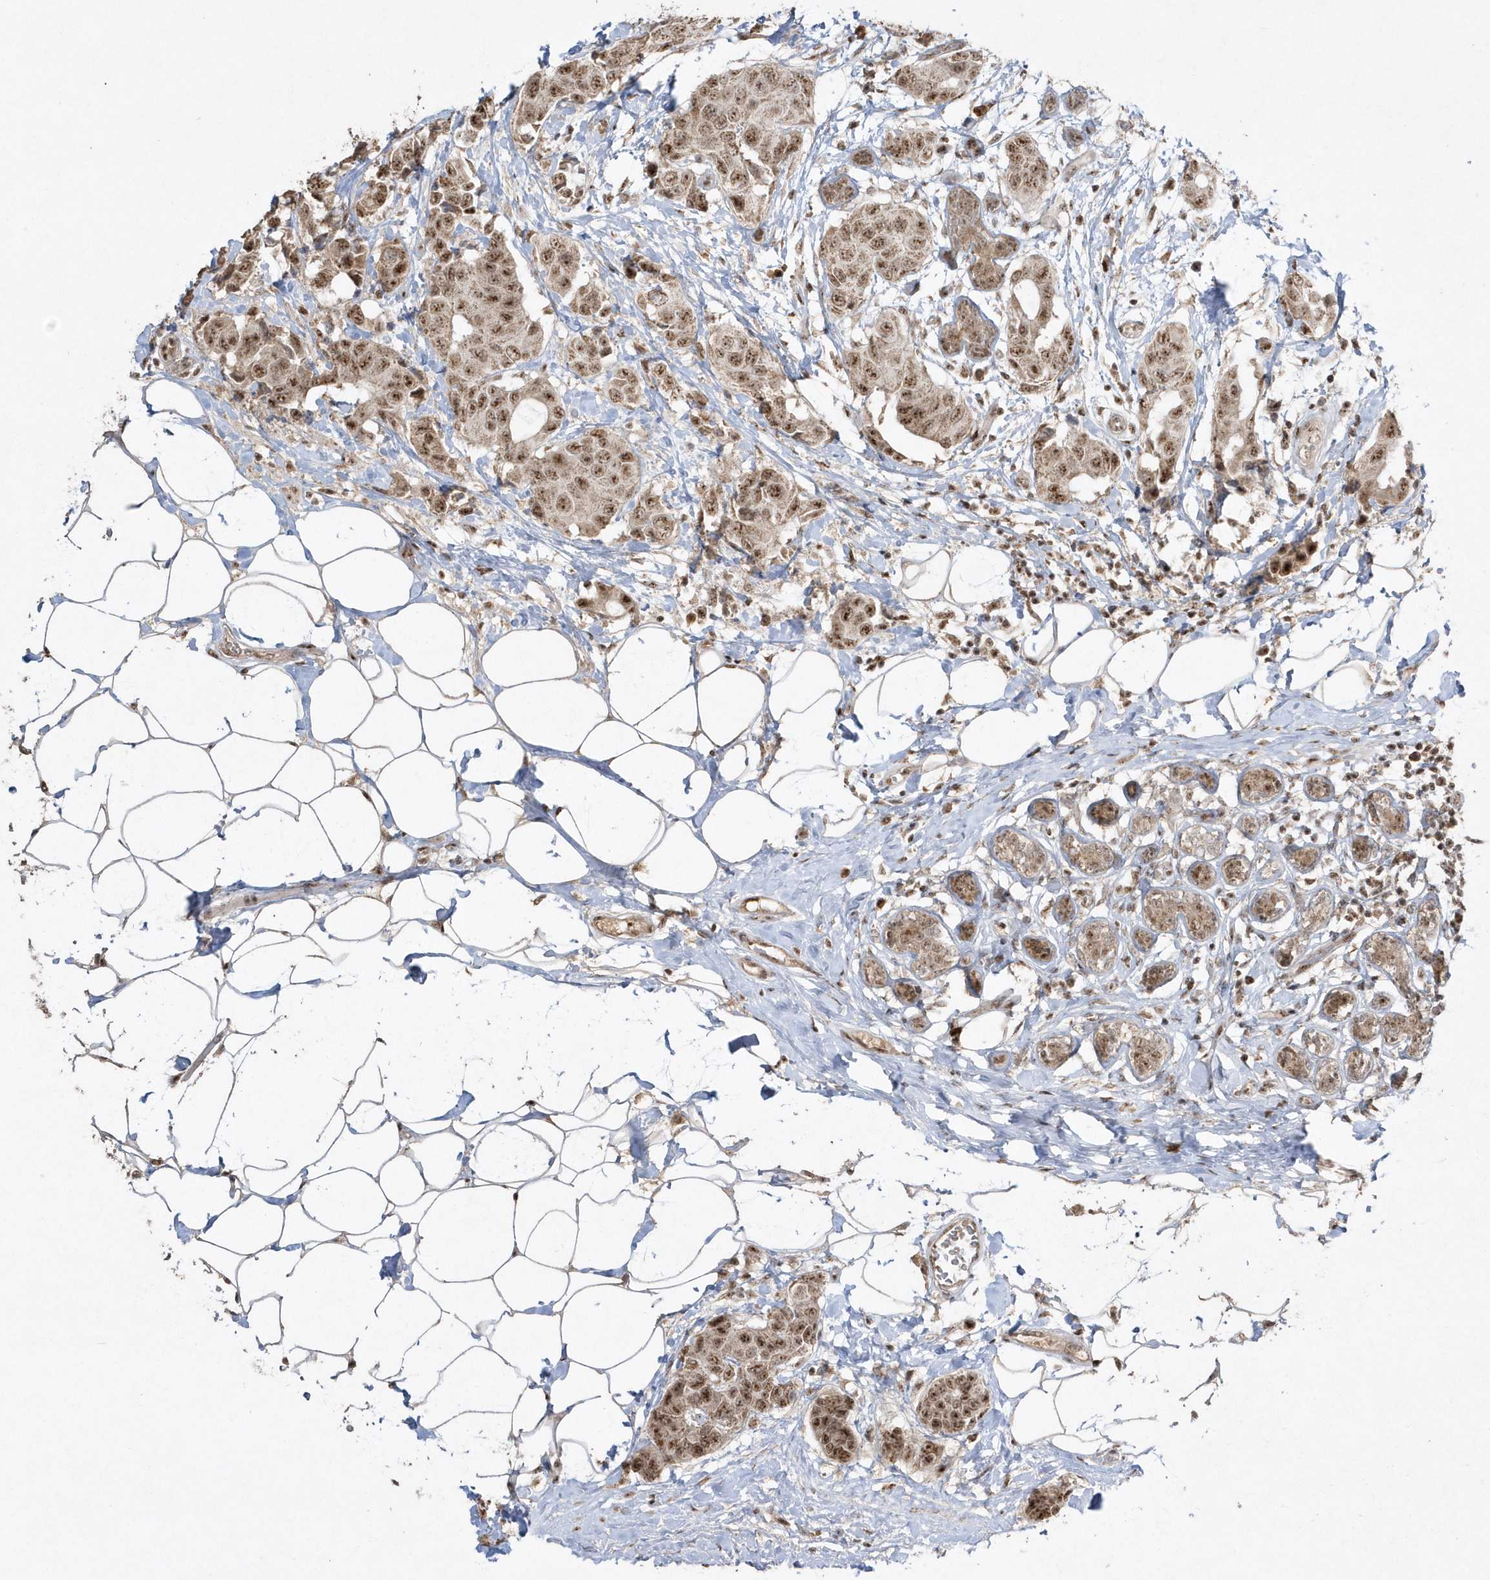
{"staining": {"intensity": "strong", "quantity": ">75%", "location": "nuclear"}, "tissue": "breast cancer", "cell_type": "Tumor cells", "image_type": "cancer", "snomed": [{"axis": "morphology", "description": "Normal tissue, NOS"}, {"axis": "morphology", "description": "Duct carcinoma"}, {"axis": "topography", "description": "Breast"}], "caption": "Immunohistochemical staining of breast cancer reveals high levels of strong nuclear protein staining in about >75% of tumor cells.", "gene": "POLR3B", "patient": {"sex": "female", "age": 39}}